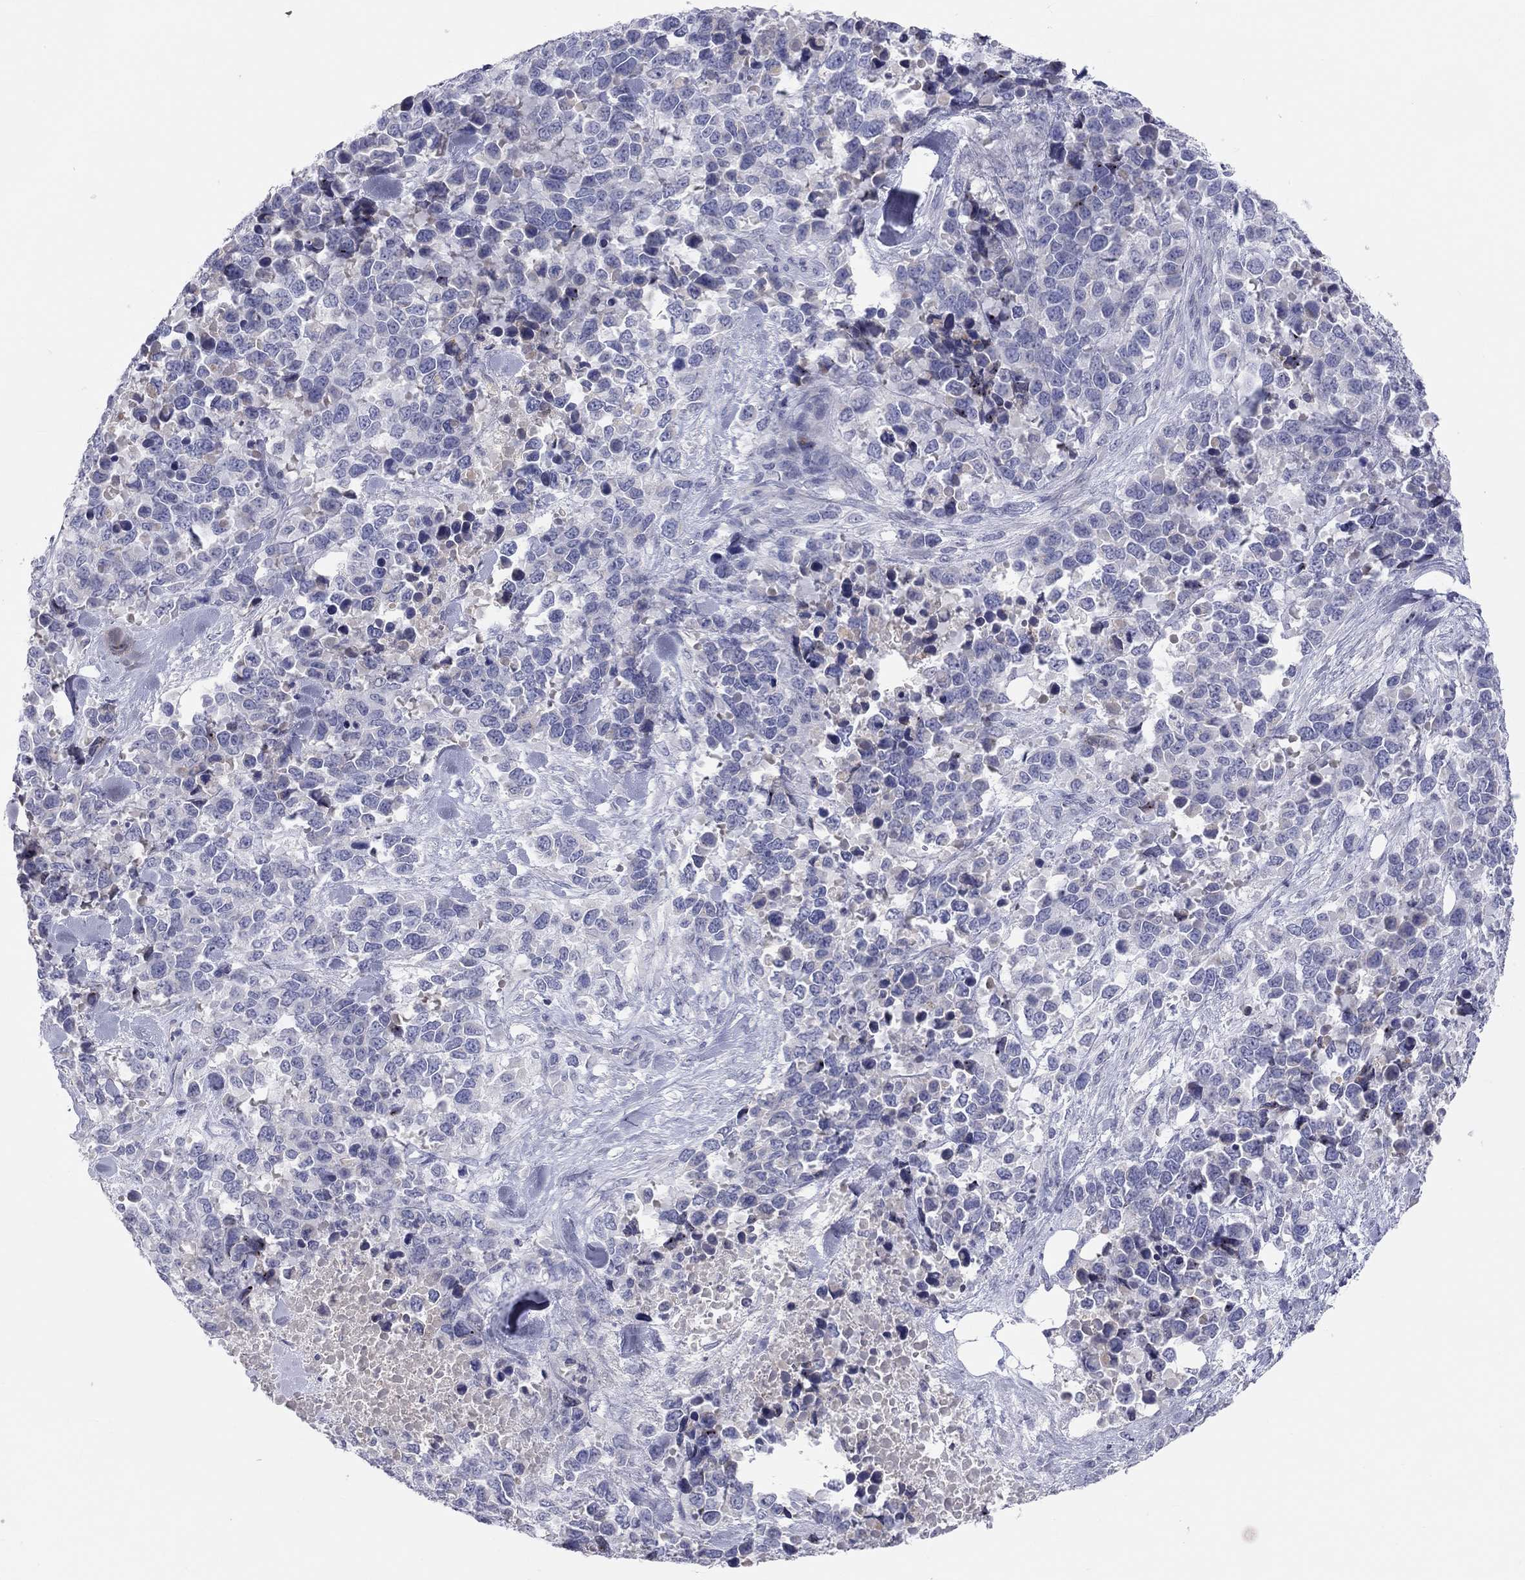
{"staining": {"intensity": "negative", "quantity": "none", "location": "none"}, "tissue": "melanoma", "cell_type": "Tumor cells", "image_type": "cancer", "snomed": [{"axis": "morphology", "description": "Malignant melanoma, Metastatic site"}, {"axis": "topography", "description": "Skin"}], "caption": "This is a micrograph of immunohistochemistry (IHC) staining of melanoma, which shows no staining in tumor cells. Nuclei are stained in blue.", "gene": "ST7L", "patient": {"sex": "male", "age": 84}}